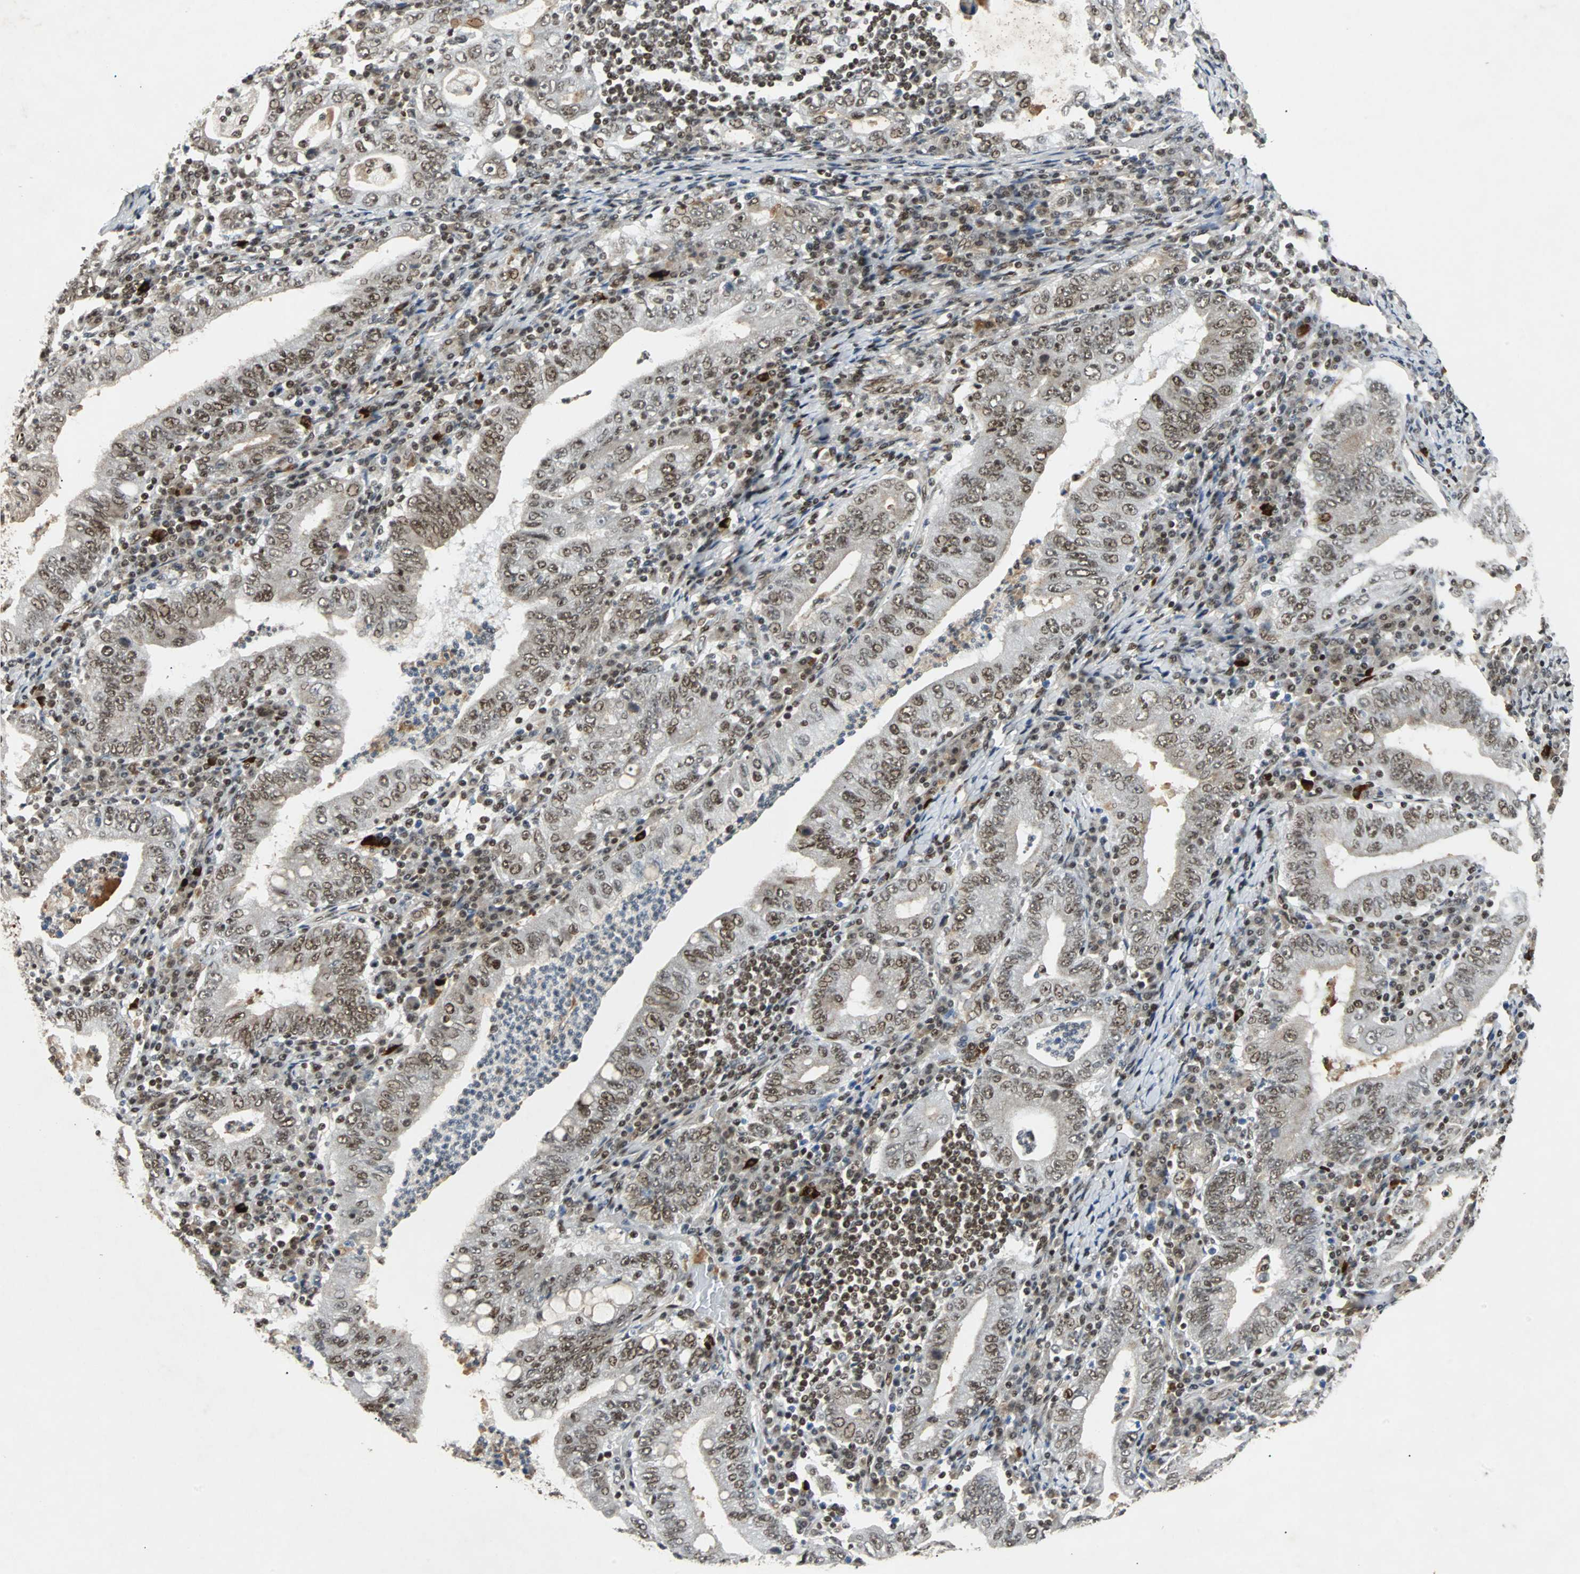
{"staining": {"intensity": "moderate", "quantity": ">75%", "location": "nuclear"}, "tissue": "stomach cancer", "cell_type": "Tumor cells", "image_type": "cancer", "snomed": [{"axis": "morphology", "description": "Normal tissue, NOS"}, {"axis": "morphology", "description": "Adenocarcinoma, NOS"}, {"axis": "topography", "description": "Esophagus"}, {"axis": "topography", "description": "Stomach, upper"}, {"axis": "topography", "description": "Peripheral nerve tissue"}], "caption": "Human adenocarcinoma (stomach) stained for a protein (brown) exhibits moderate nuclear positive expression in approximately >75% of tumor cells.", "gene": "TAF5", "patient": {"sex": "male", "age": 62}}